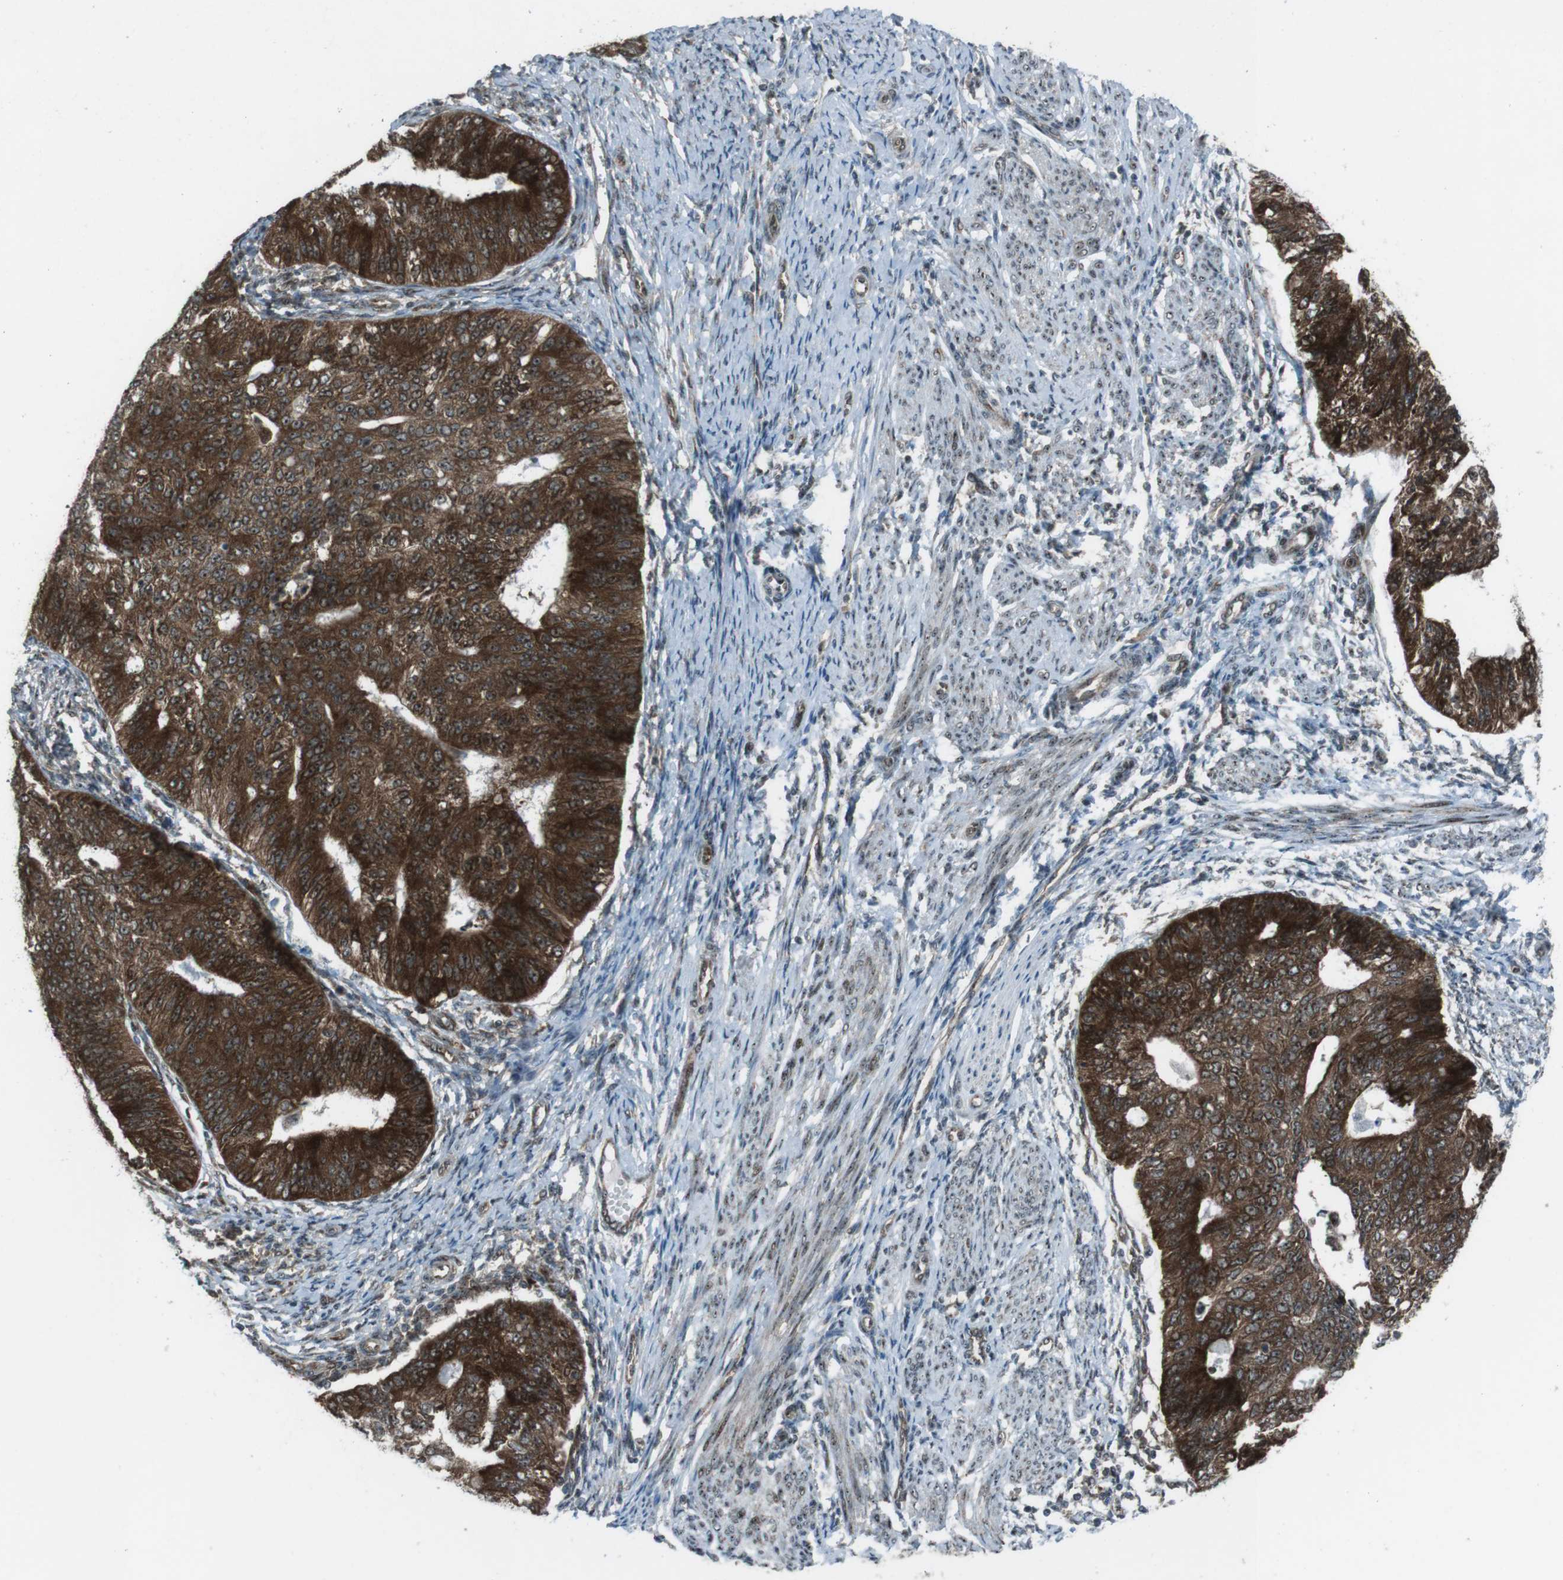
{"staining": {"intensity": "strong", "quantity": ">75%", "location": "cytoplasmic/membranous"}, "tissue": "endometrial cancer", "cell_type": "Tumor cells", "image_type": "cancer", "snomed": [{"axis": "morphology", "description": "Adenocarcinoma, NOS"}, {"axis": "topography", "description": "Endometrium"}], "caption": "Human adenocarcinoma (endometrial) stained with a brown dye displays strong cytoplasmic/membranous positive staining in approximately >75% of tumor cells.", "gene": "CSNK1D", "patient": {"sex": "female", "age": 32}}